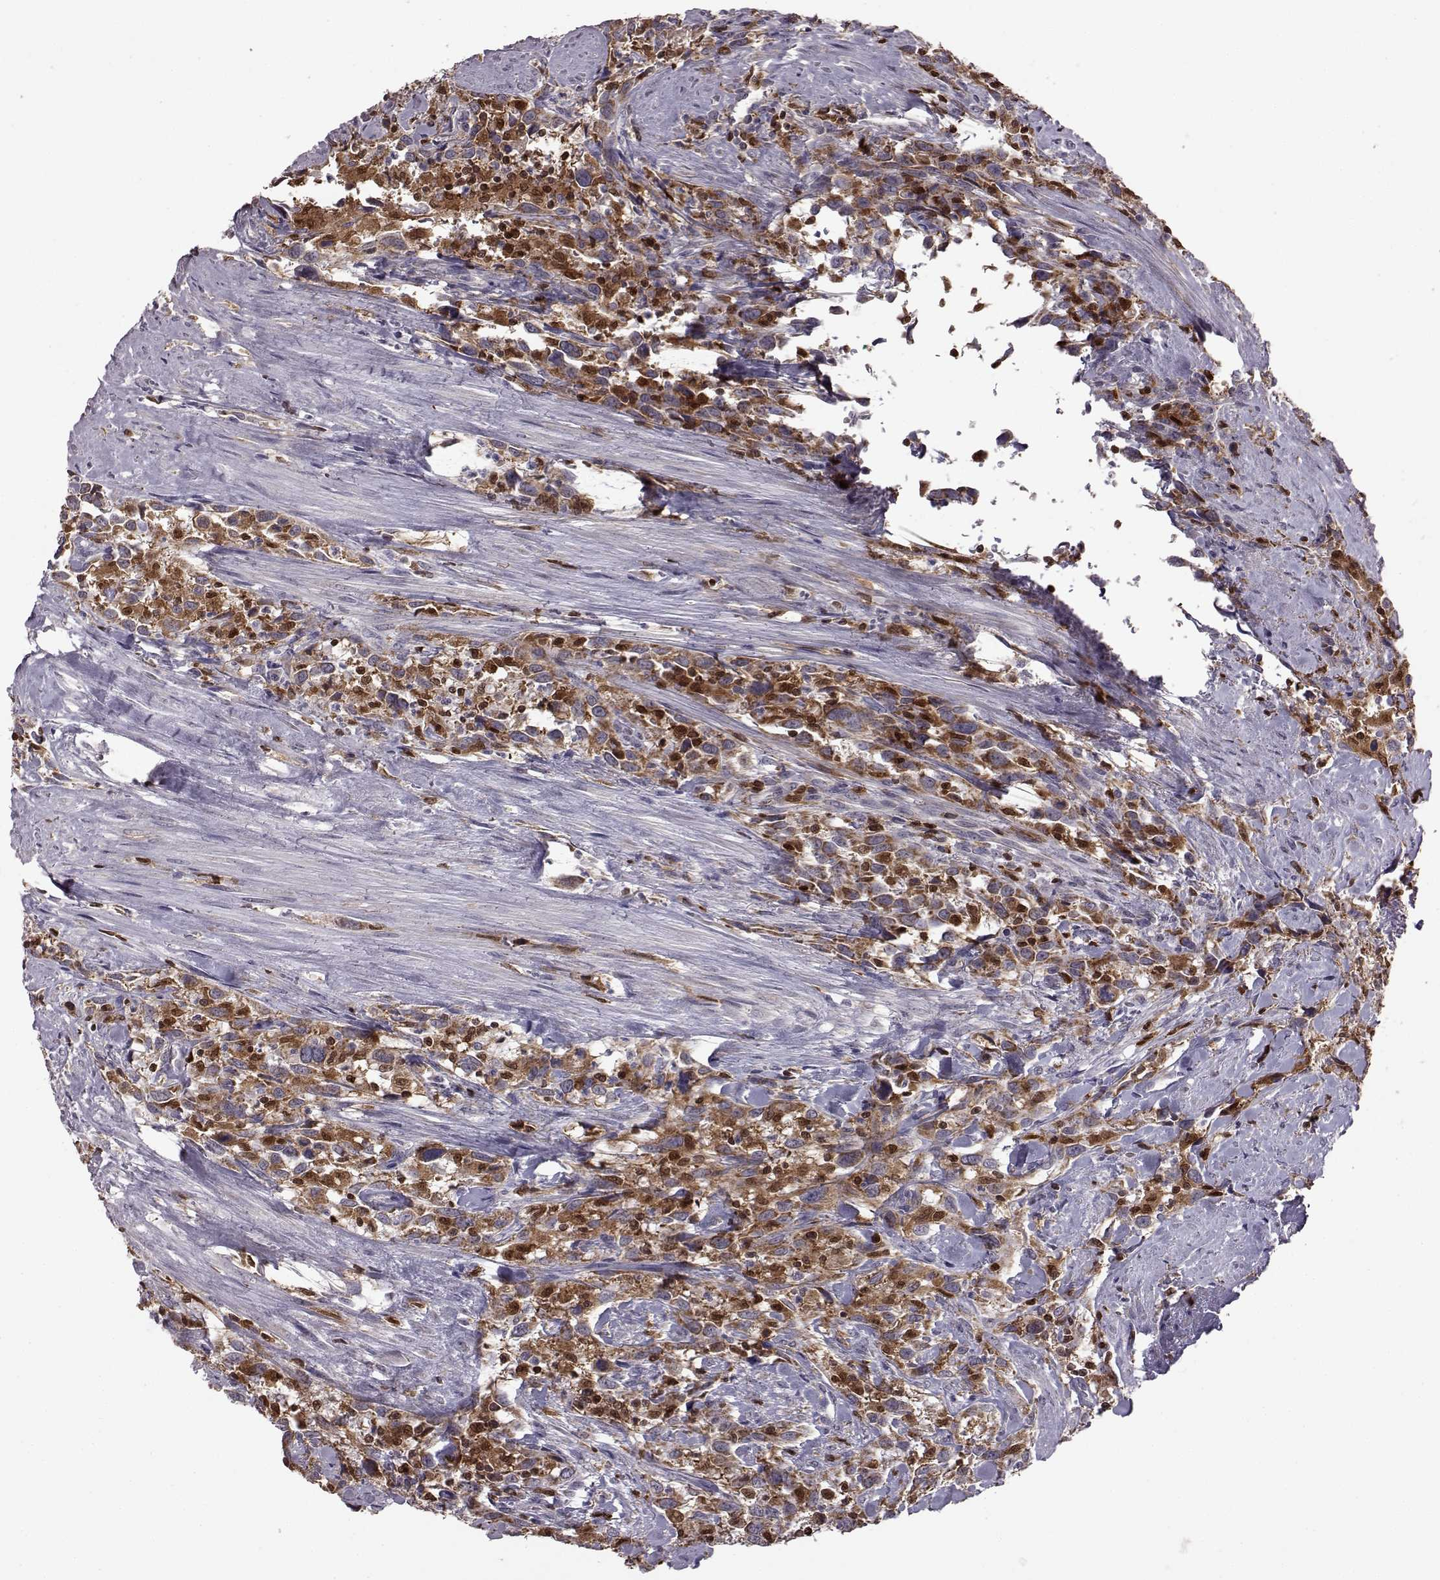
{"staining": {"intensity": "moderate", "quantity": "25%-75%", "location": "cytoplasmic/membranous"}, "tissue": "urothelial cancer", "cell_type": "Tumor cells", "image_type": "cancer", "snomed": [{"axis": "morphology", "description": "Urothelial carcinoma, NOS"}, {"axis": "morphology", "description": "Urothelial carcinoma, High grade"}, {"axis": "topography", "description": "Urinary bladder"}], "caption": "Tumor cells display medium levels of moderate cytoplasmic/membranous positivity in about 25%-75% of cells in urothelial cancer. (DAB (3,3'-diaminobenzidine) = brown stain, brightfield microscopy at high magnification).", "gene": "DOK2", "patient": {"sex": "female", "age": 64}}